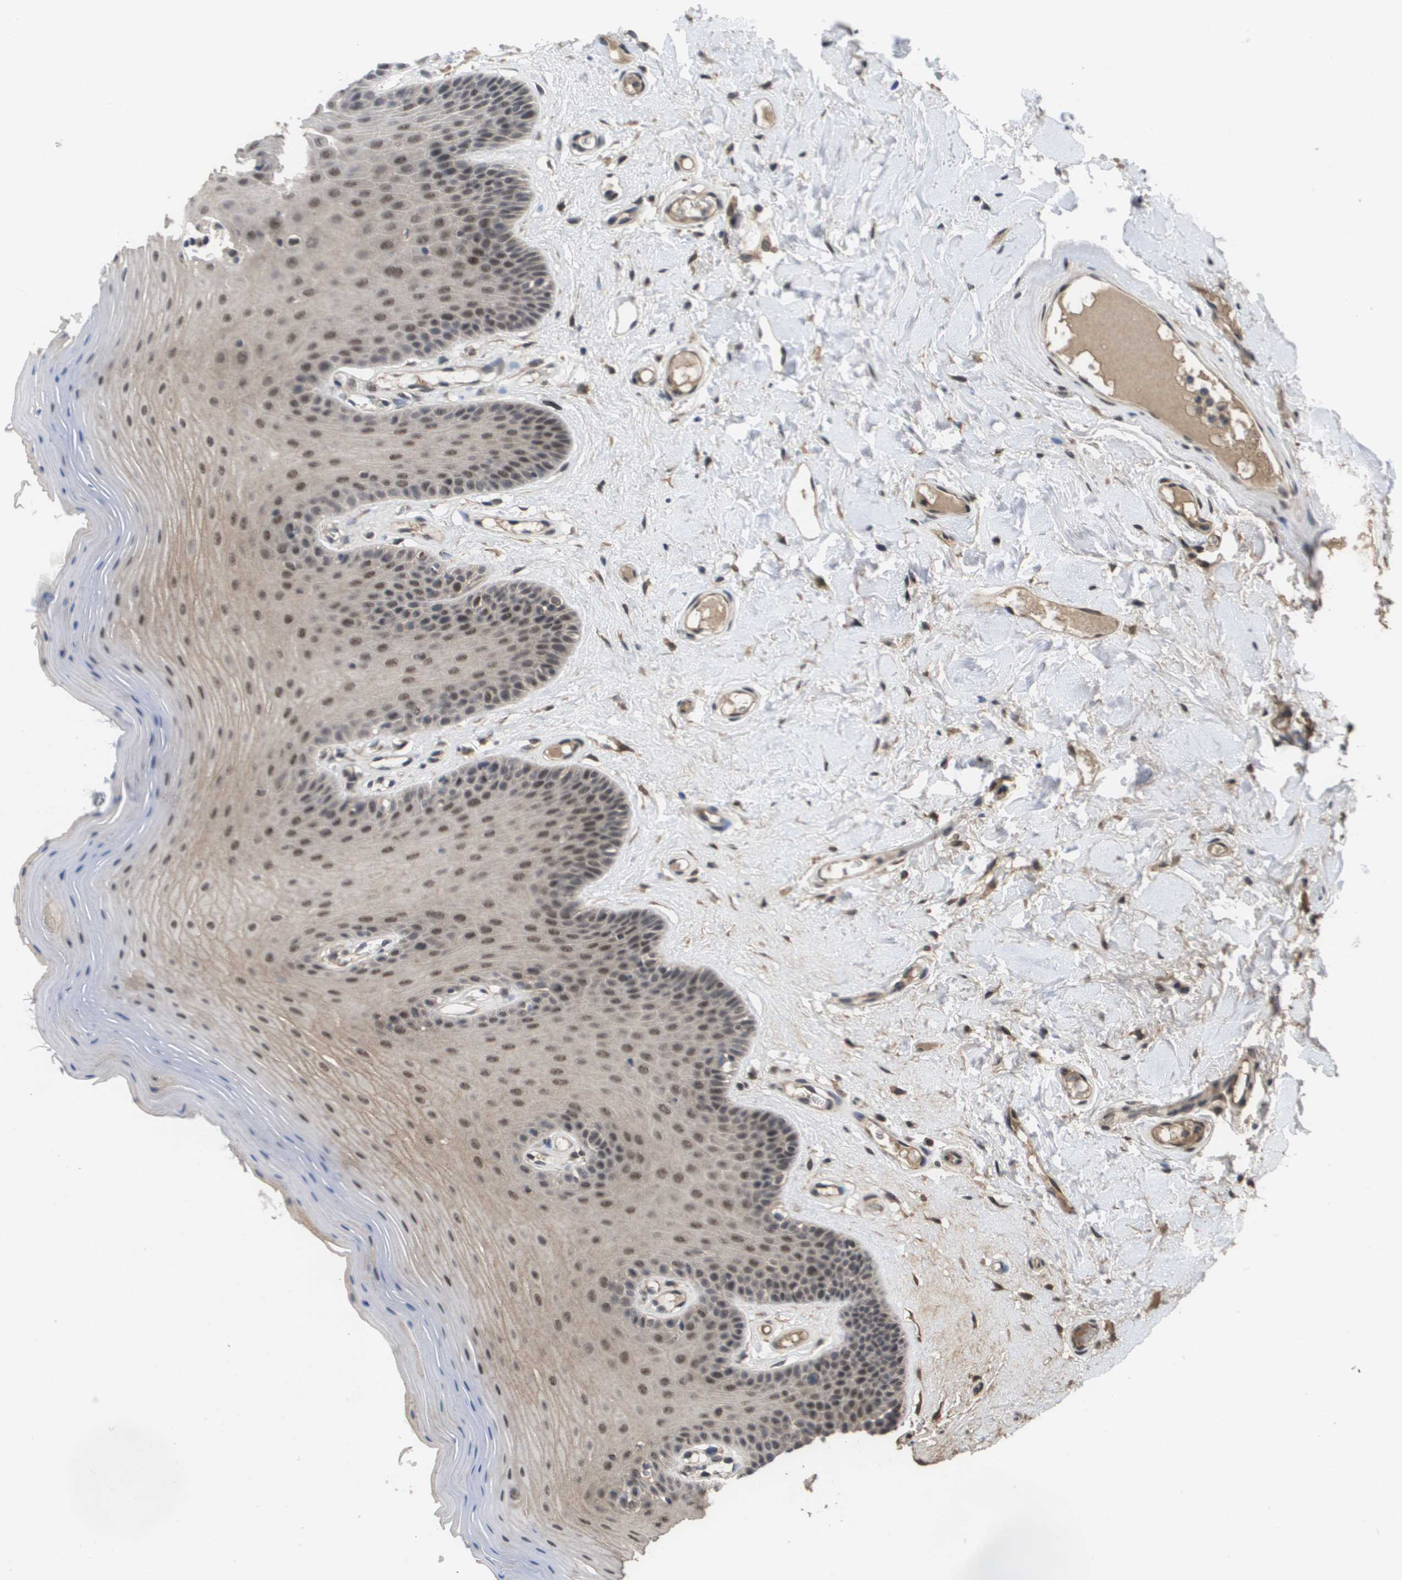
{"staining": {"intensity": "moderate", "quantity": "<25%", "location": "cytoplasmic/membranous,nuclear"}, "tissue": "oral mucosa", "cell_type": "Squamous epithelial cells", "image_type": "normal", "snomed": [{"axis": "morphology", "description": "Normal tissue, NOS"}, {"axis": "morphology", "description": "Squamous cell carcinoma, NOS"}, {"axis": "topography", "description": "Skeletal muscle"}, {"axis": "topography", "description": "Adipose tissue"}, {"axis": "topography", "description": "Vascular tissue"}, {"axis": "topography", "description": "Oral tissue"}, {"axis": "topography", "description": "Peripheral nerve tissue"}, {"axis": "topography", "description": "Head-Neck"}], "caption": "DAB immunohistochemical staining of benign human oral mucosa demonstrates moderate cytoplasmic/membranous,nuclear protein expression in approximately <25% of squamous epithelial cells.", "gene": "AMBRA1", "patient": {"sex": "male", "age": 71}}